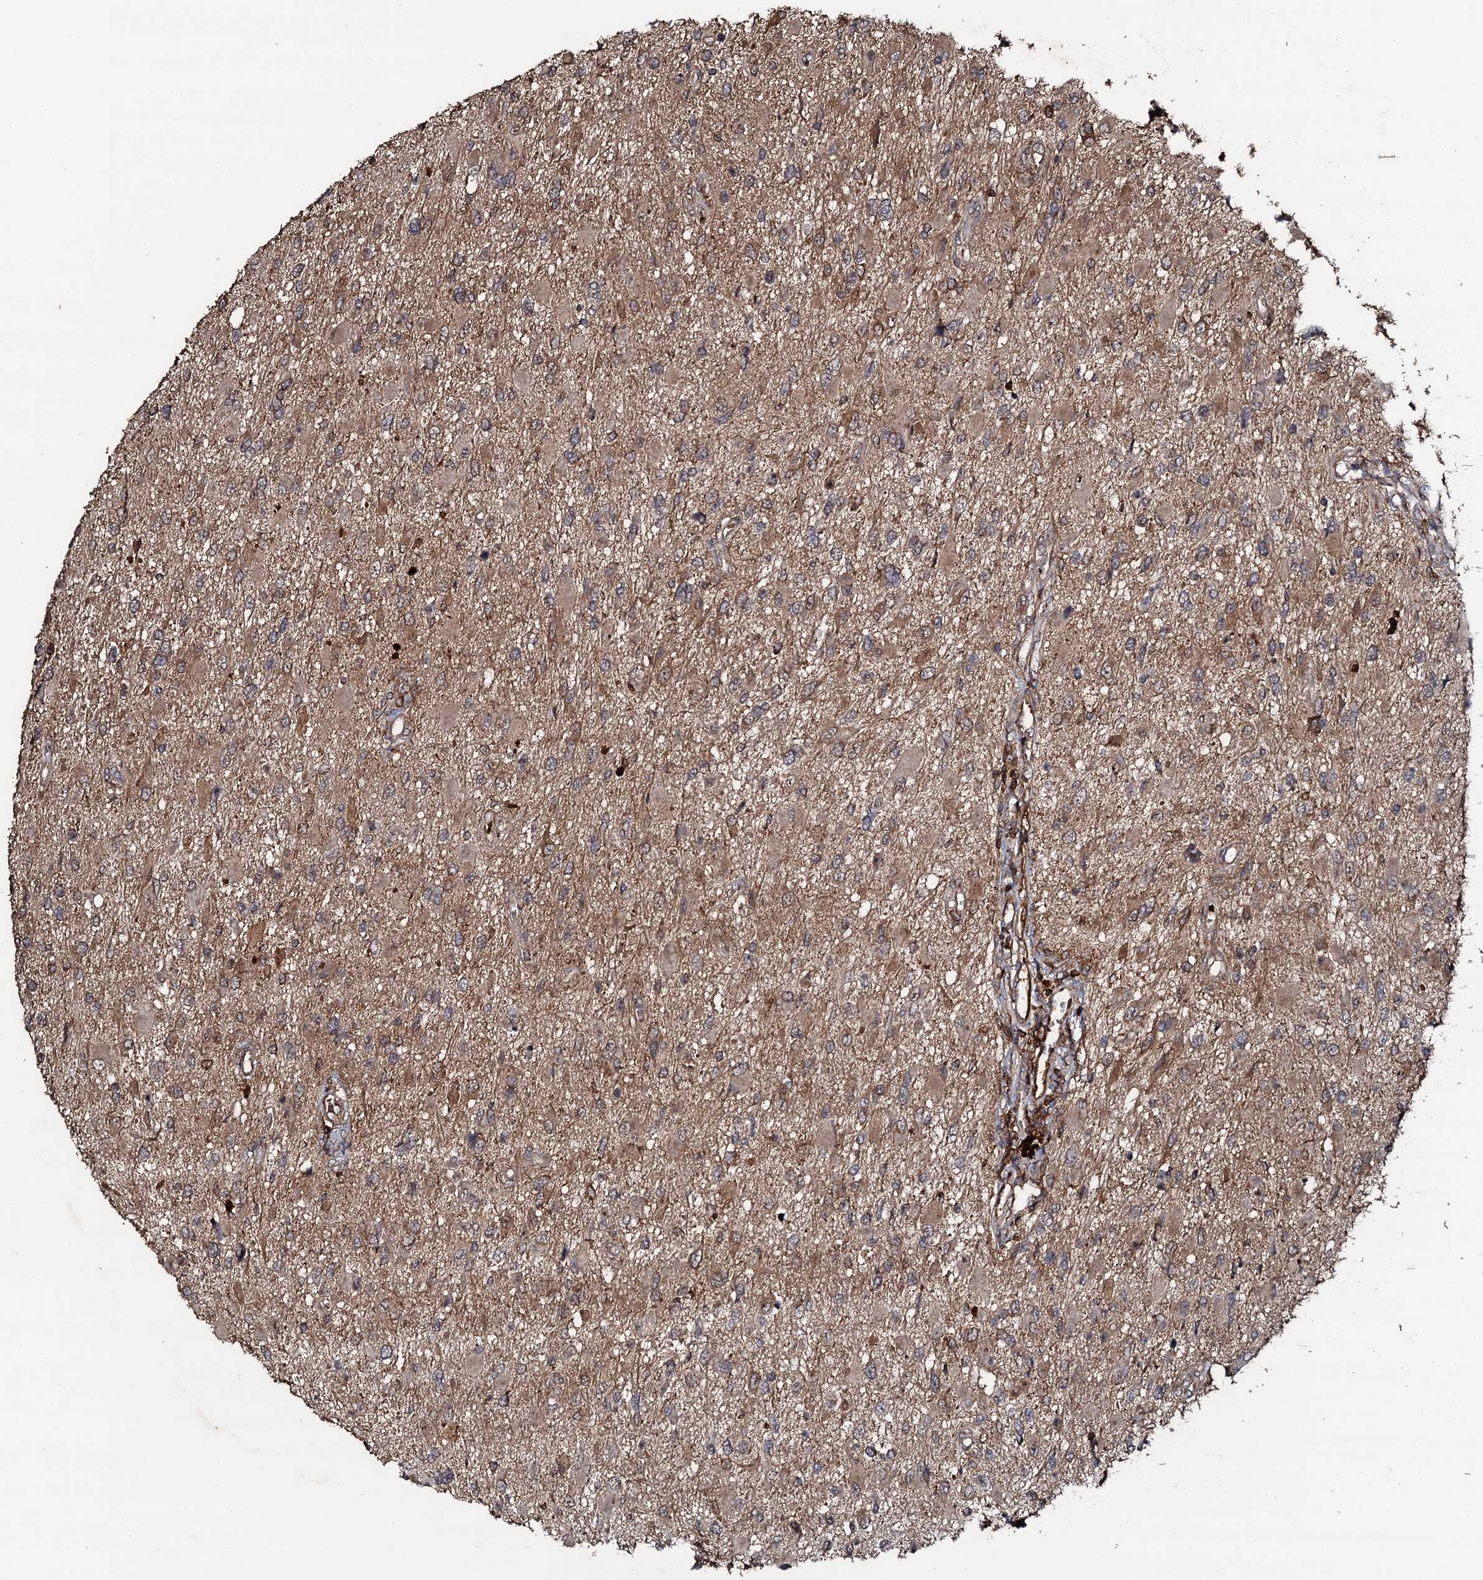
{"staining": {"intensity": "weak", "quantity": ">75%", "location": "cytoplasmic/membranous"}, "tissue": "glioma", "cell_type": "Tumor cells", "image_type": "cancer", "snomed": [{"axis": "morphology", "description": "Glioma, malignant, High grade"}, {"axis": "topography", "description": "Brain"}], "caption": "Malignant glioma (high-grade) tissue reveals weak cytoplasmic/membranous staining in approximately >75% of tumor cells, visualized by immunohistochemistry. Ihc stains the protein of interest in brown and the nuclei are stained blue.", "gene": "ADGRG3", "patient": {"sex": "male", "age": 53}}